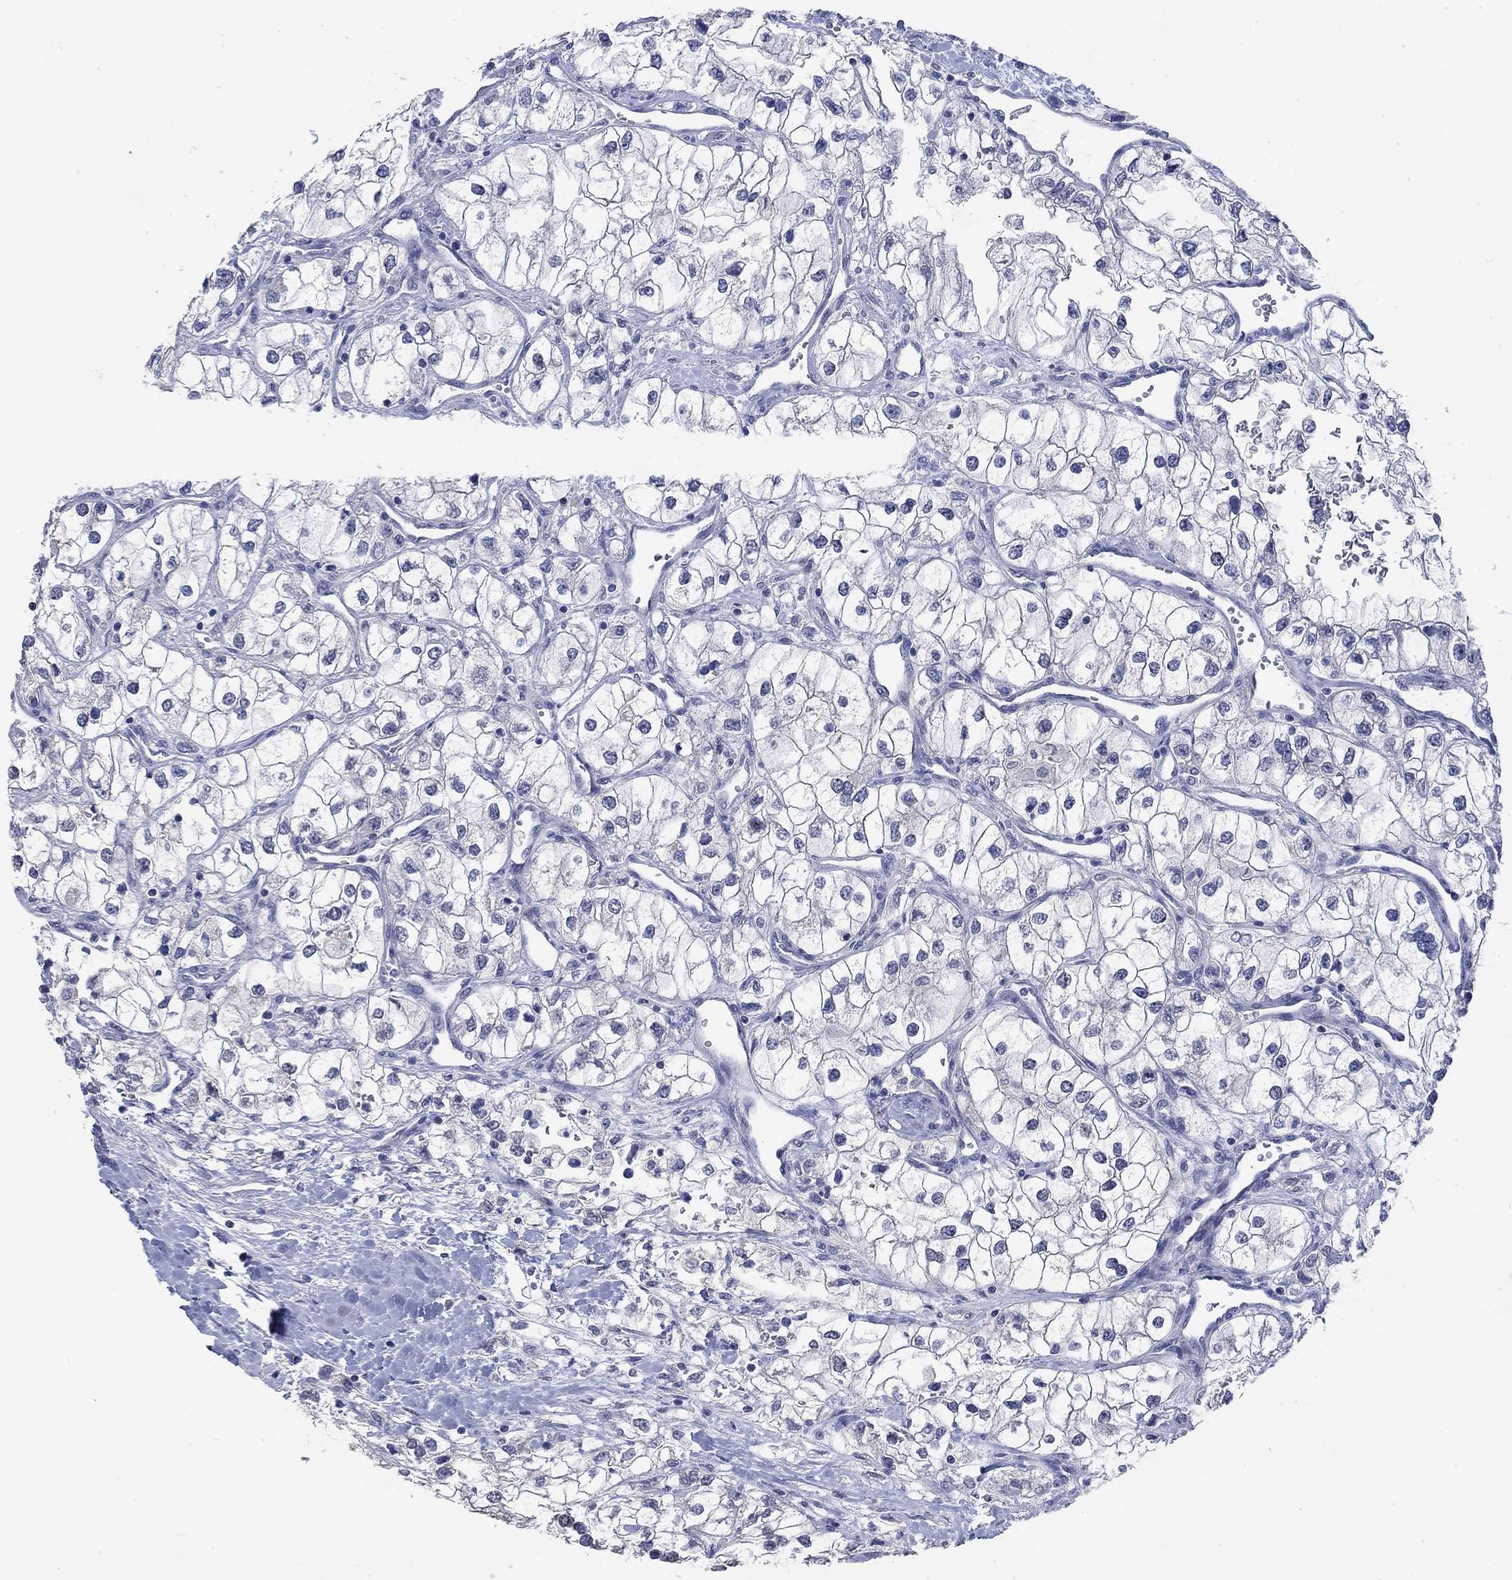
{"staining": {"intensity": "negative", "quantity": "none", "location": "none"}, "tissue": "renal cancer", "cell_type": "Tumor cells", "image_type": "cancer", "snomed": [{"axis": "morphology", "description": "Adenocarcinoma, NOS"}, {"axis": "topography", "description": "Kidney"}], "caption": "The micrograph shows no staining of tumor cells in adenocarcinoma (renal). (DAB IHC visualized using brightfield microscopy, high magnification).", "gene": "PNMA5", "patient": {"sex": "male", "age": 59}}